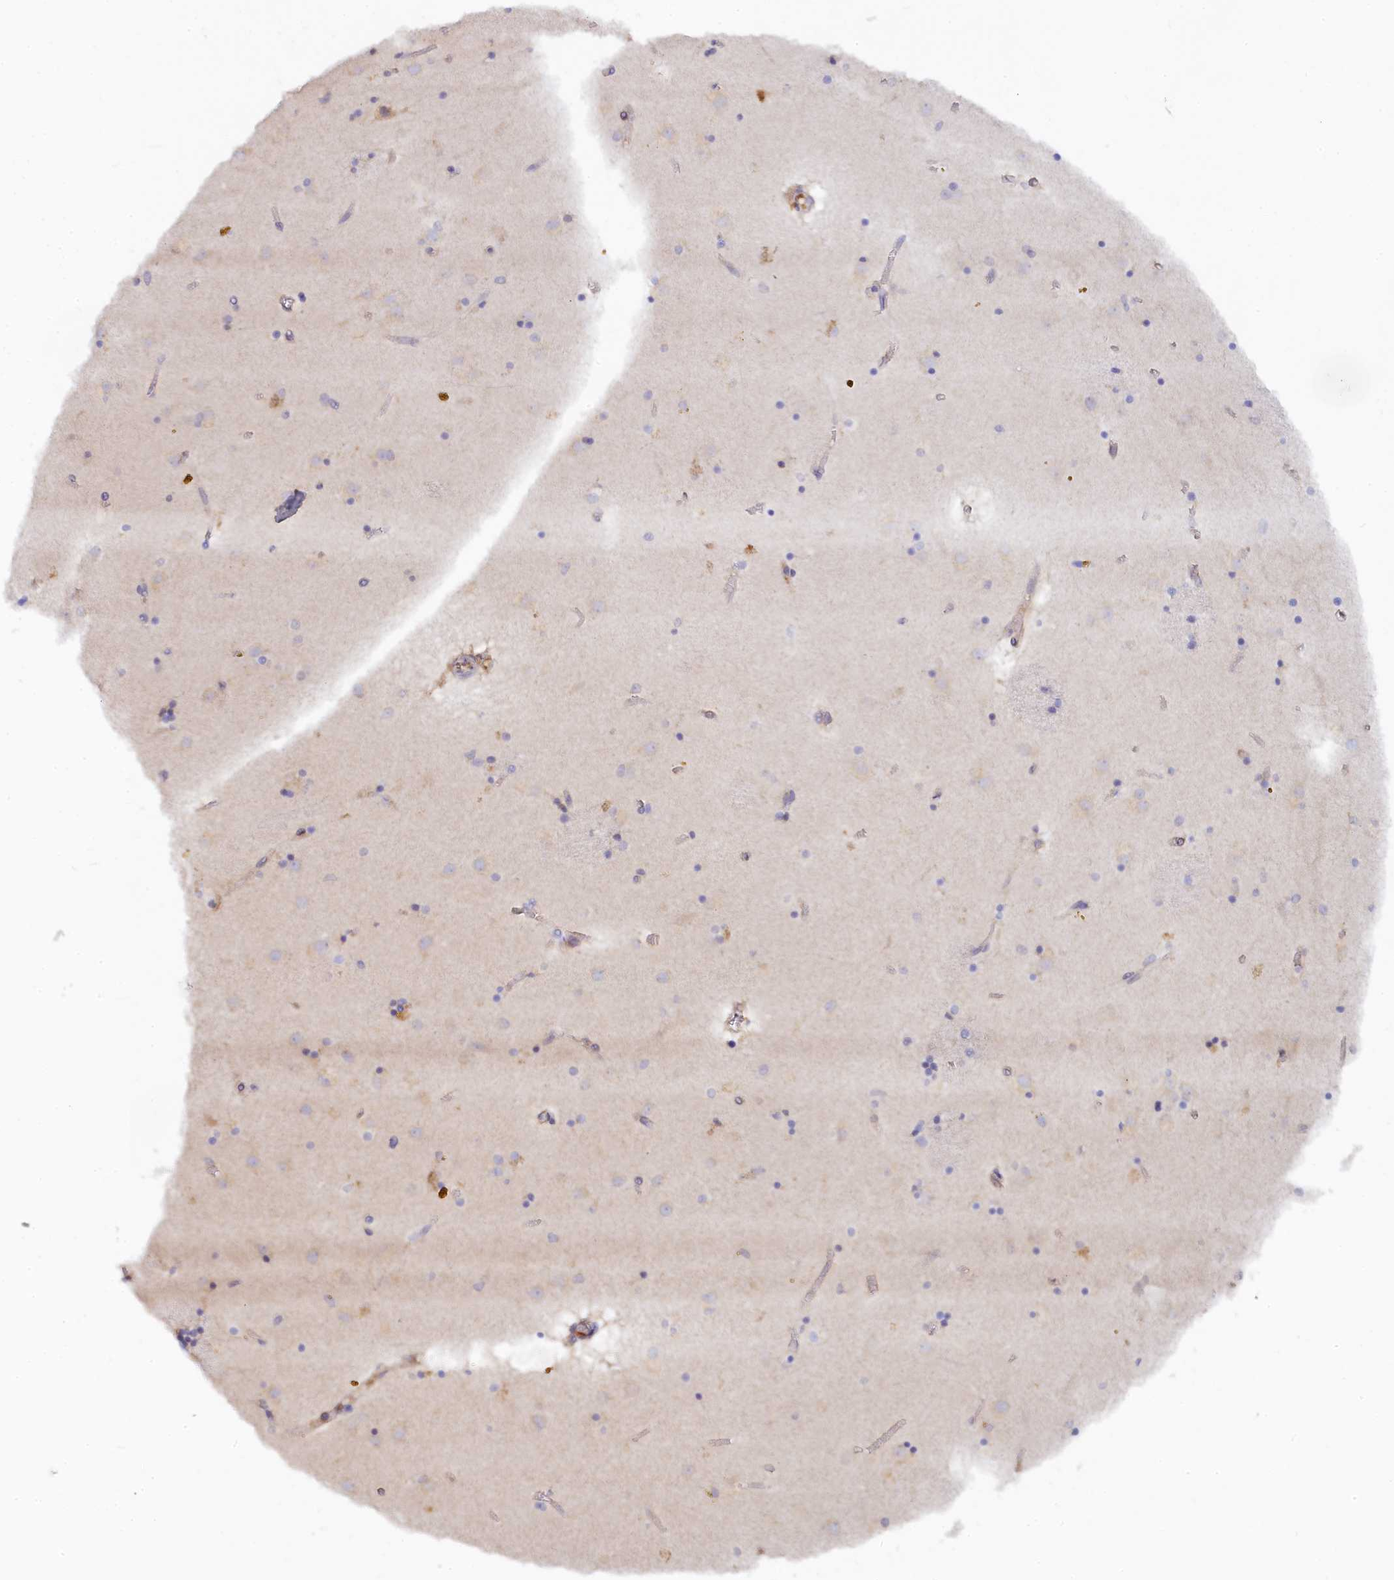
{"staining": {"intensity": "negative", "quantity": "none", "location": "none"}, "tissue": "caudate", "cell_type": "Glial cells", "image_type": "normal", "snomed": [{"axis": "morphology", "description": "Normal tissue, NOS"}, {"axis": "topography", "description": "Lateral ventricle wall"}], "caption": "Caudate was stained to show a protein in brown. There is no significant staining in glial cells. The staining was performed using DAB (3,3'-diaminobenzidine) to visualize the protein expression in brown, while the nuclei were stained in blue with hematoxylin (Magnification: 20x).", "gene": "SPATA5L1", "patient": {"sex": "male", "age": 70}}